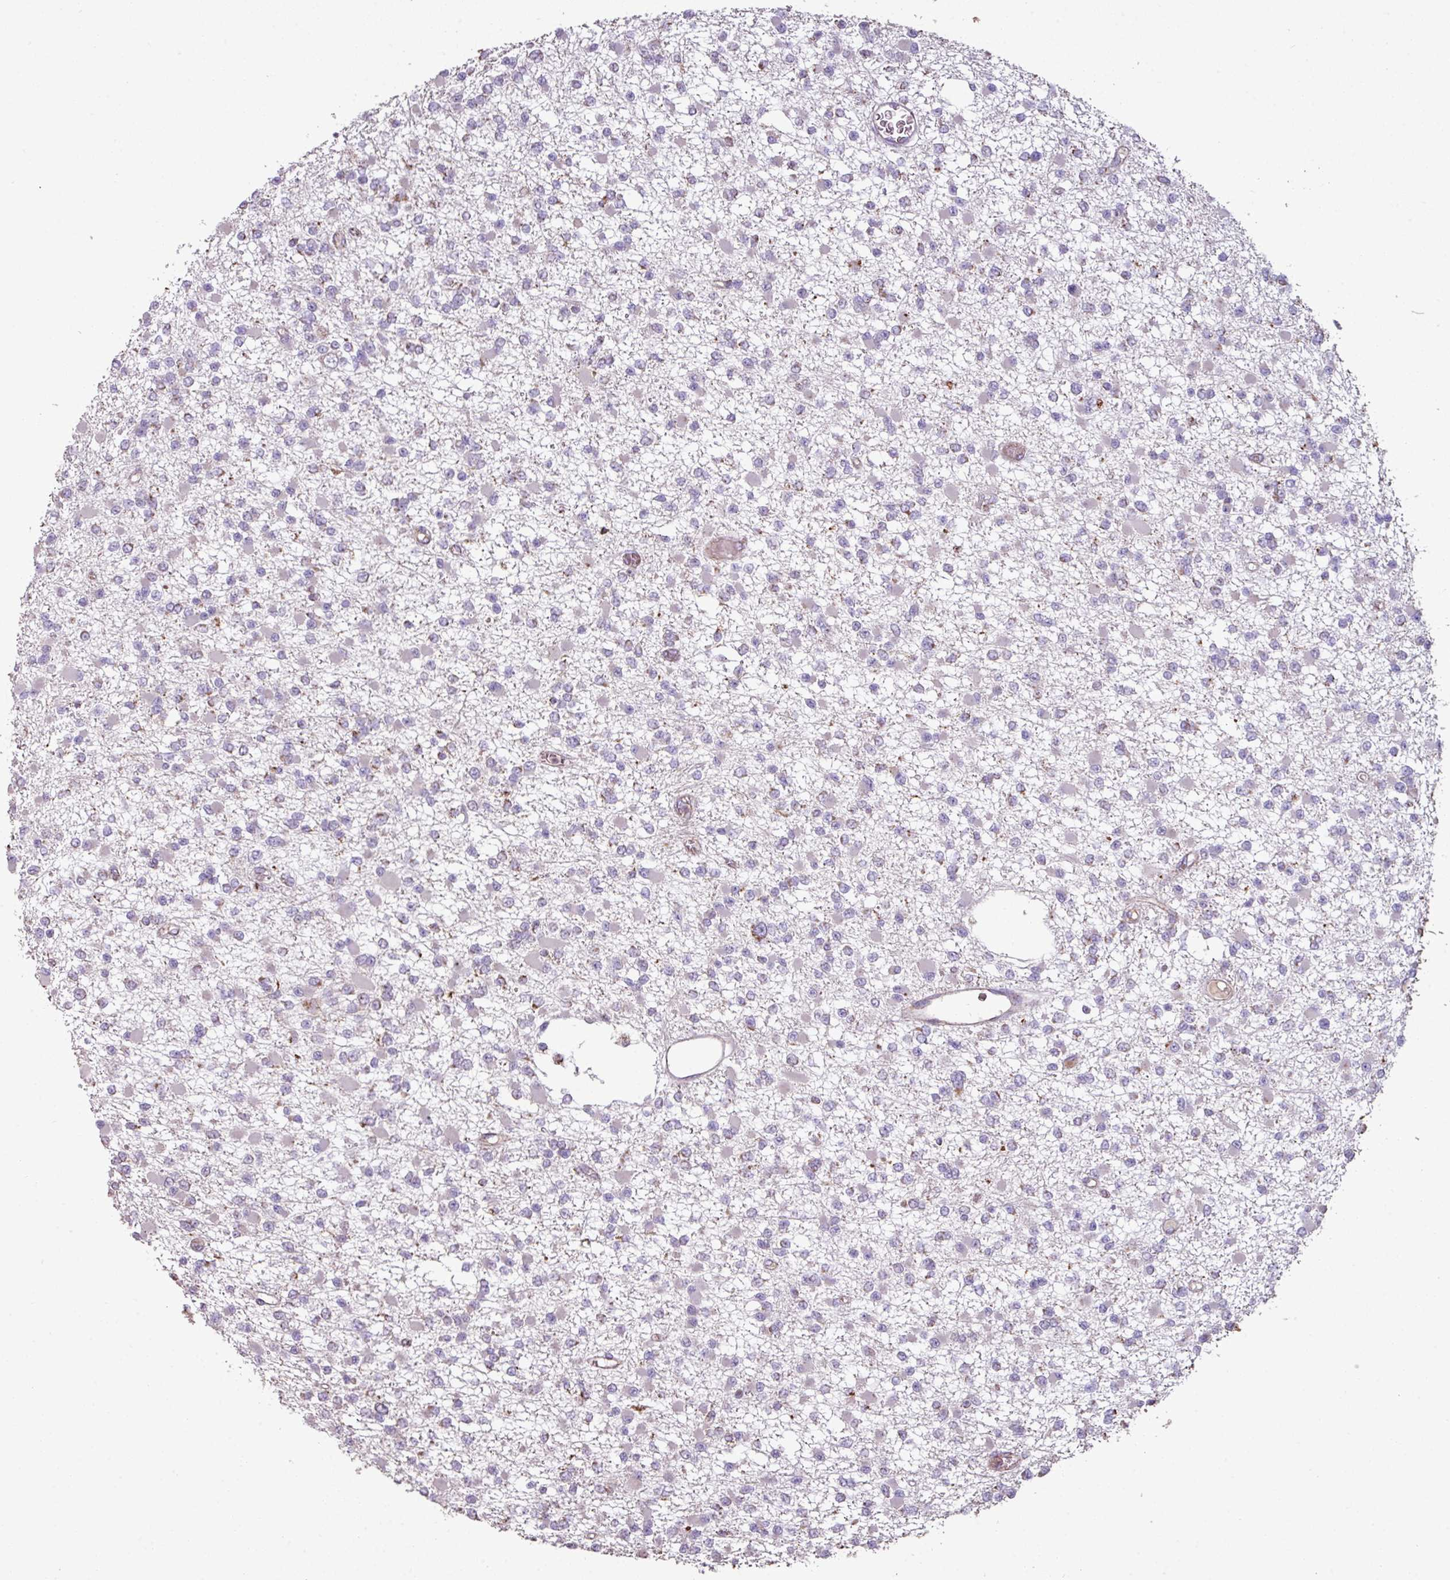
{"staining": {"intensity": "negative", "quantity": "none", "location": "none"}, "tissue": "glioma", "cell_type": "Tumor cells", "image_type": "cancer", "snomed": [{"axis": "morphology", "description": "Glioma, malignant, Low grade"}, {"axis": "topography", "description": "Brain"}], "caption": "Immunohistochemical staining of human malignant low-grade glioma exhibits no significant positivity in tumor cells.", "gene": "SQOR", "patient": {"sex": "female", "age": 22}}